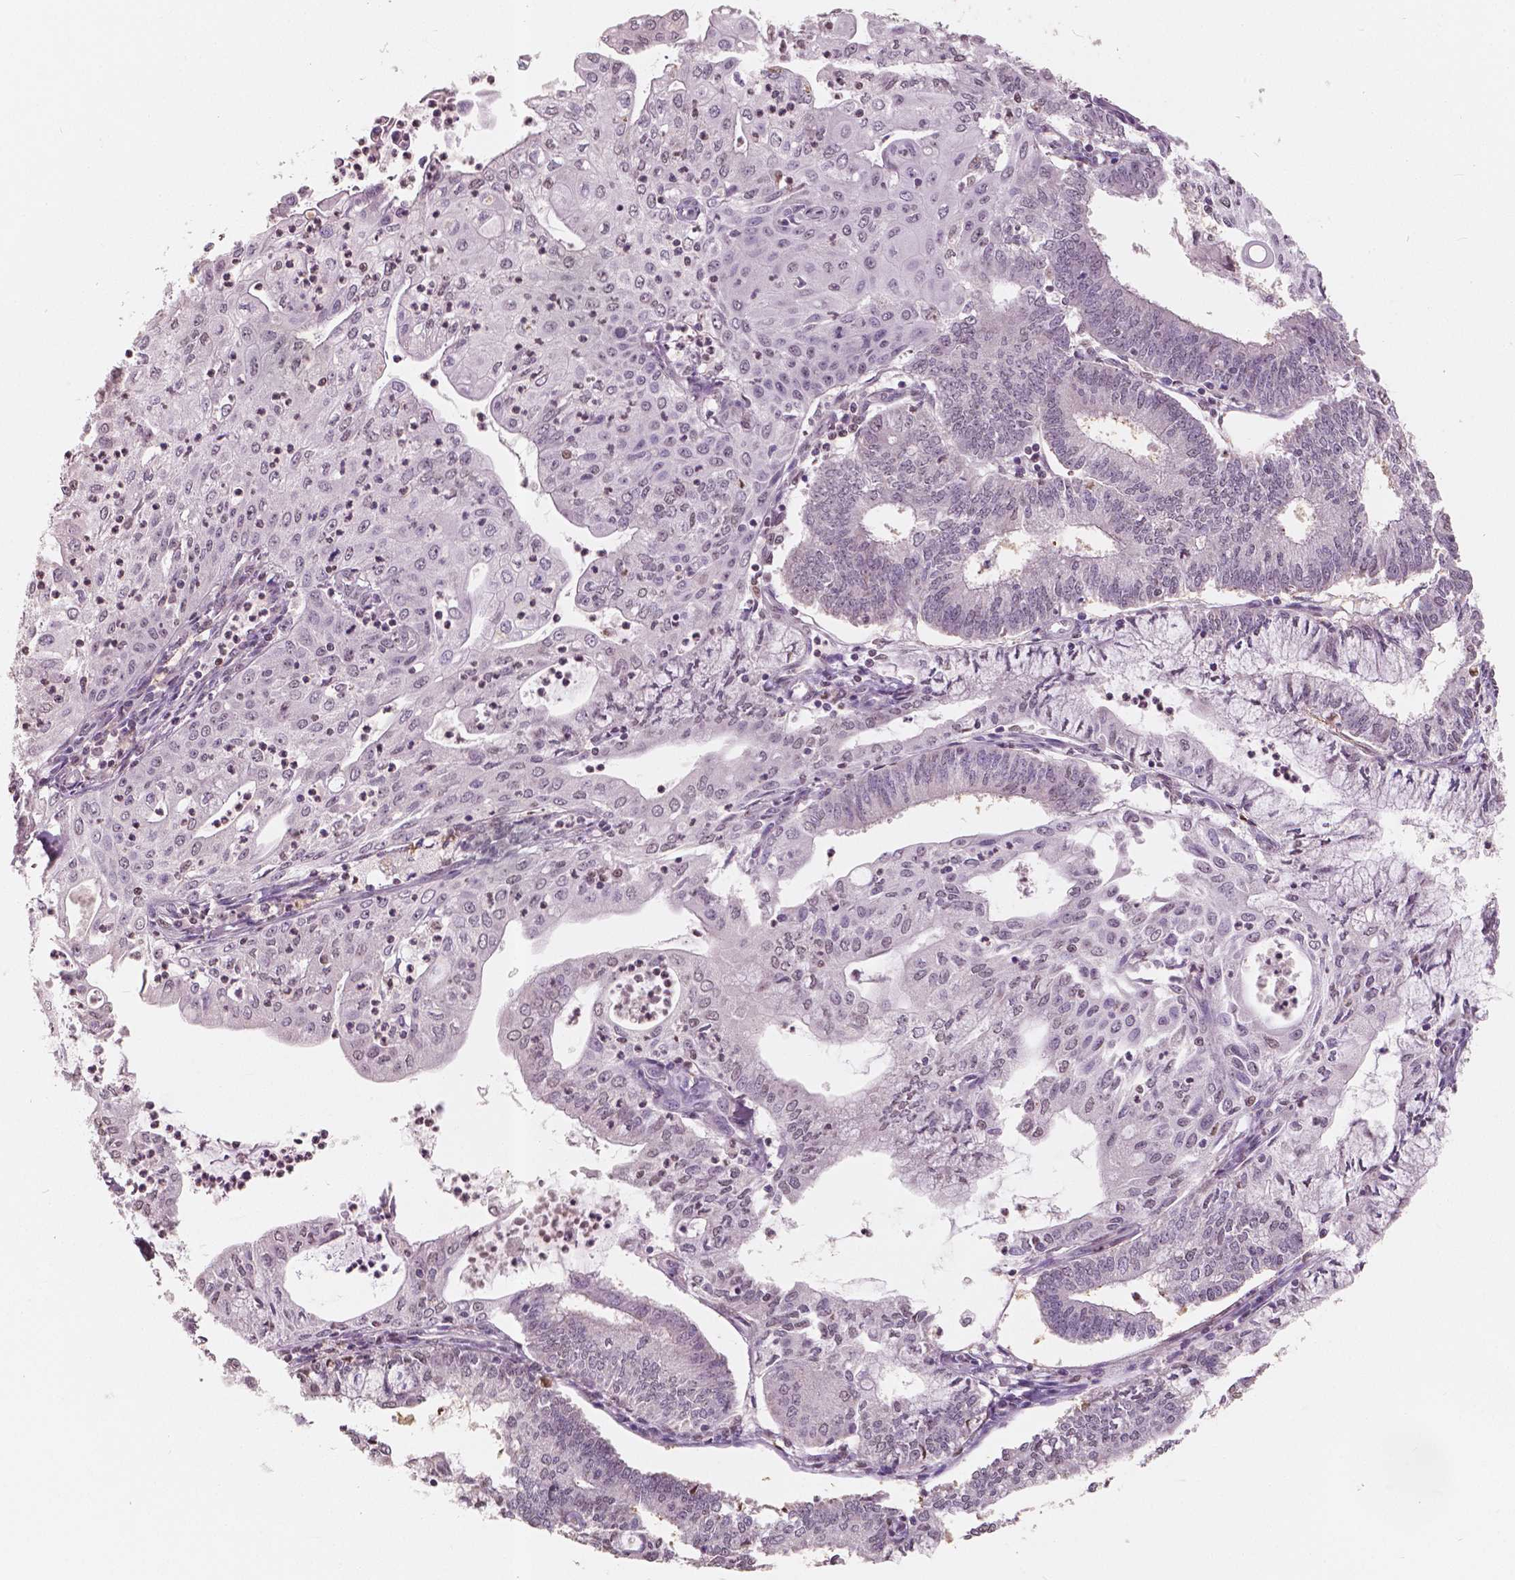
{"staining": {"intensity": "negative", "quantity": "none", "location": "none"}, "tissue": "endometrial cancer", "cell_type": "Tumor cells", "image_type": "cancer", "snomed": [{"axis": "morphology", "description": "Adenocarcinoma, NOS"}, {"axis": "topography", "description": "Endometrium"}], "caption": "Tumor cells show no significant protein expression in endometrial adenocarcinoma. (Brightfield microscopy of DAB (3,3'-diaminobenzidine) IHC at high magnification).", "gene": "SAT2", "patient": {"sex": "female", "age": 61}}